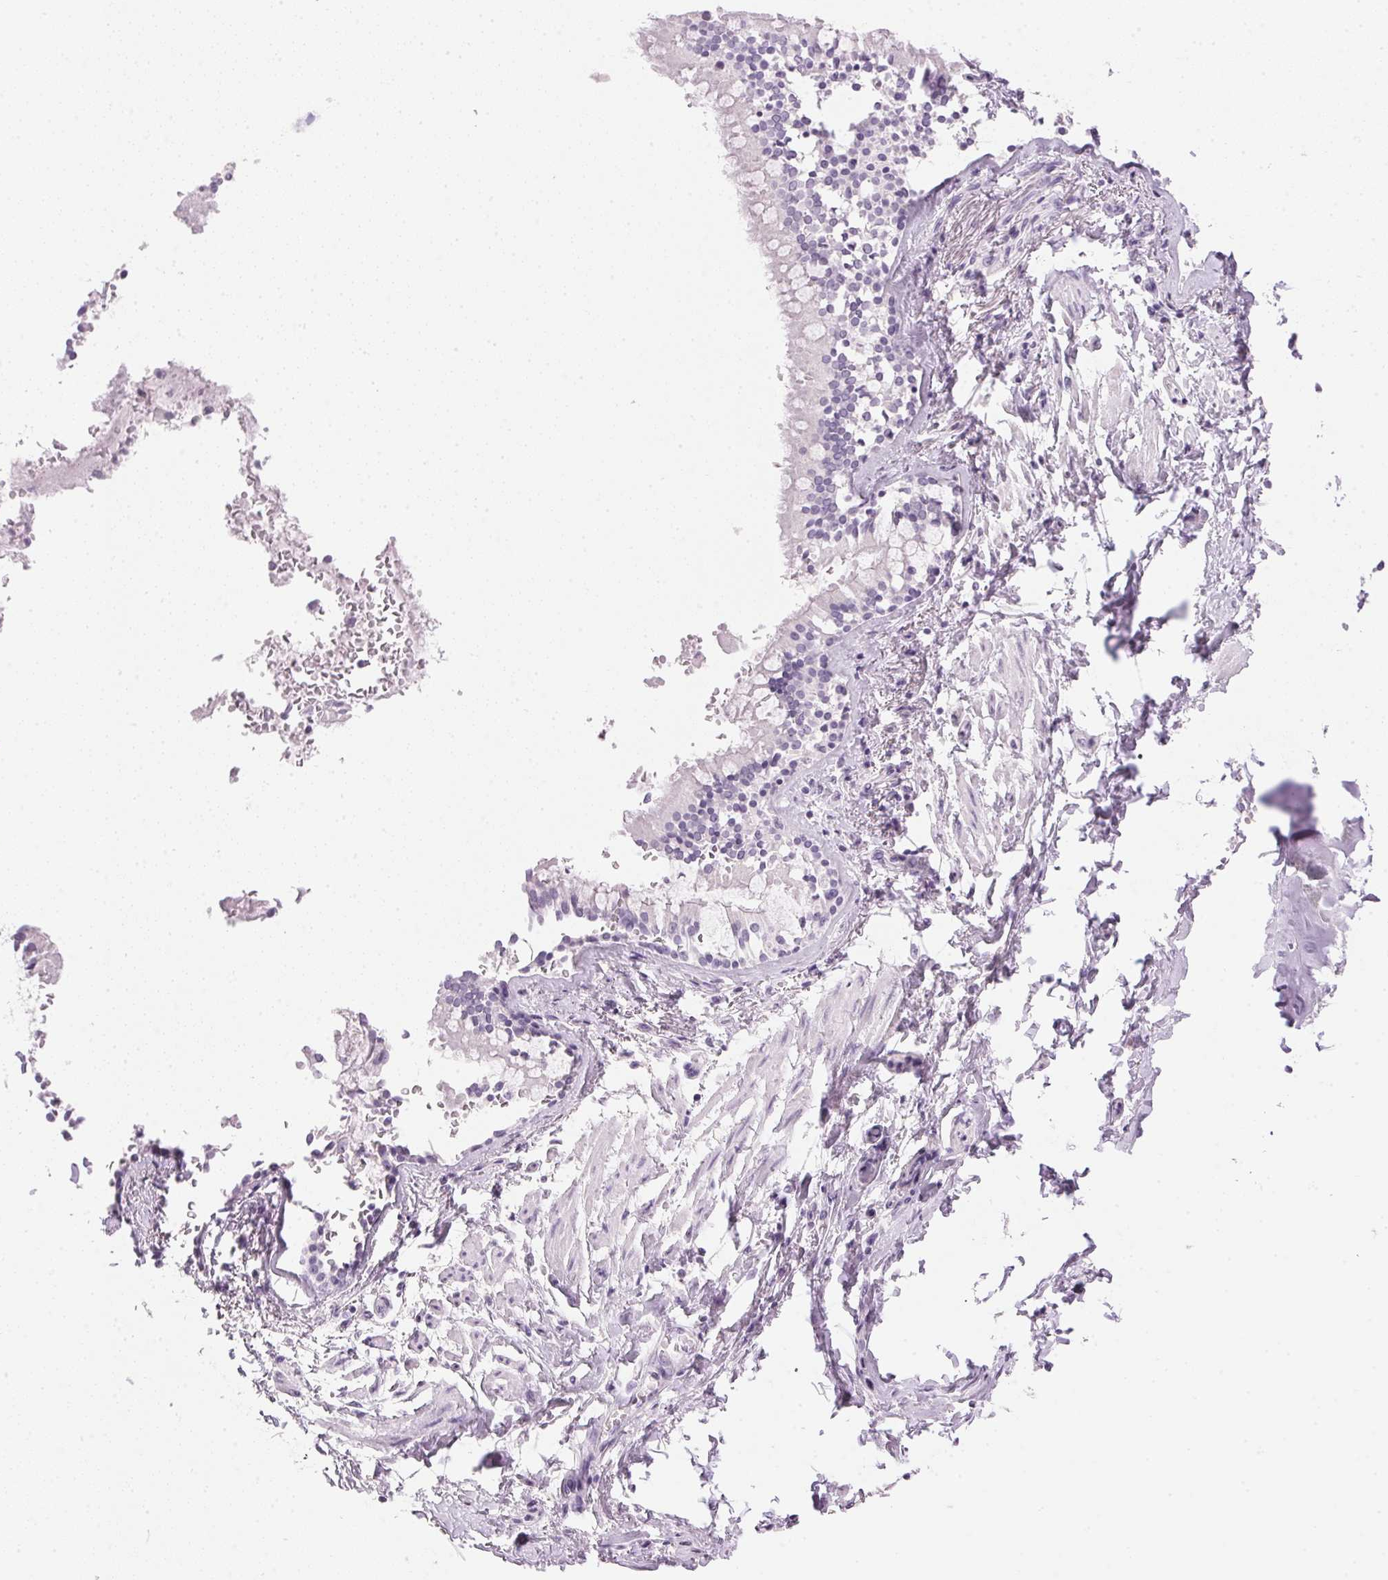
{"staining": {"intensity": "negative", "quantity": "none", "location": "none"}, "tissue": "soft tissue", "cell_type": "Chondrocytes", "image_type": "normal", "snomed": [{"axis": "morphology", "description": "Normal tissue, NOS"}, {"axis": "topography", "description": "Cartilage tissue"}, {"axis": "topography", "description": "Bronchus"}, {"axis": "topography", "description": "Peripheral nerve tissue"}], "caption": "An image of human soft tissue is negative for staining in chondrocytes. (DAB immunohistochemistry (IHC) visualized using brightfield microscopy, high magnification).", "gene": "IGFBP1", "patient": {"sex": "male", "age": 67}}